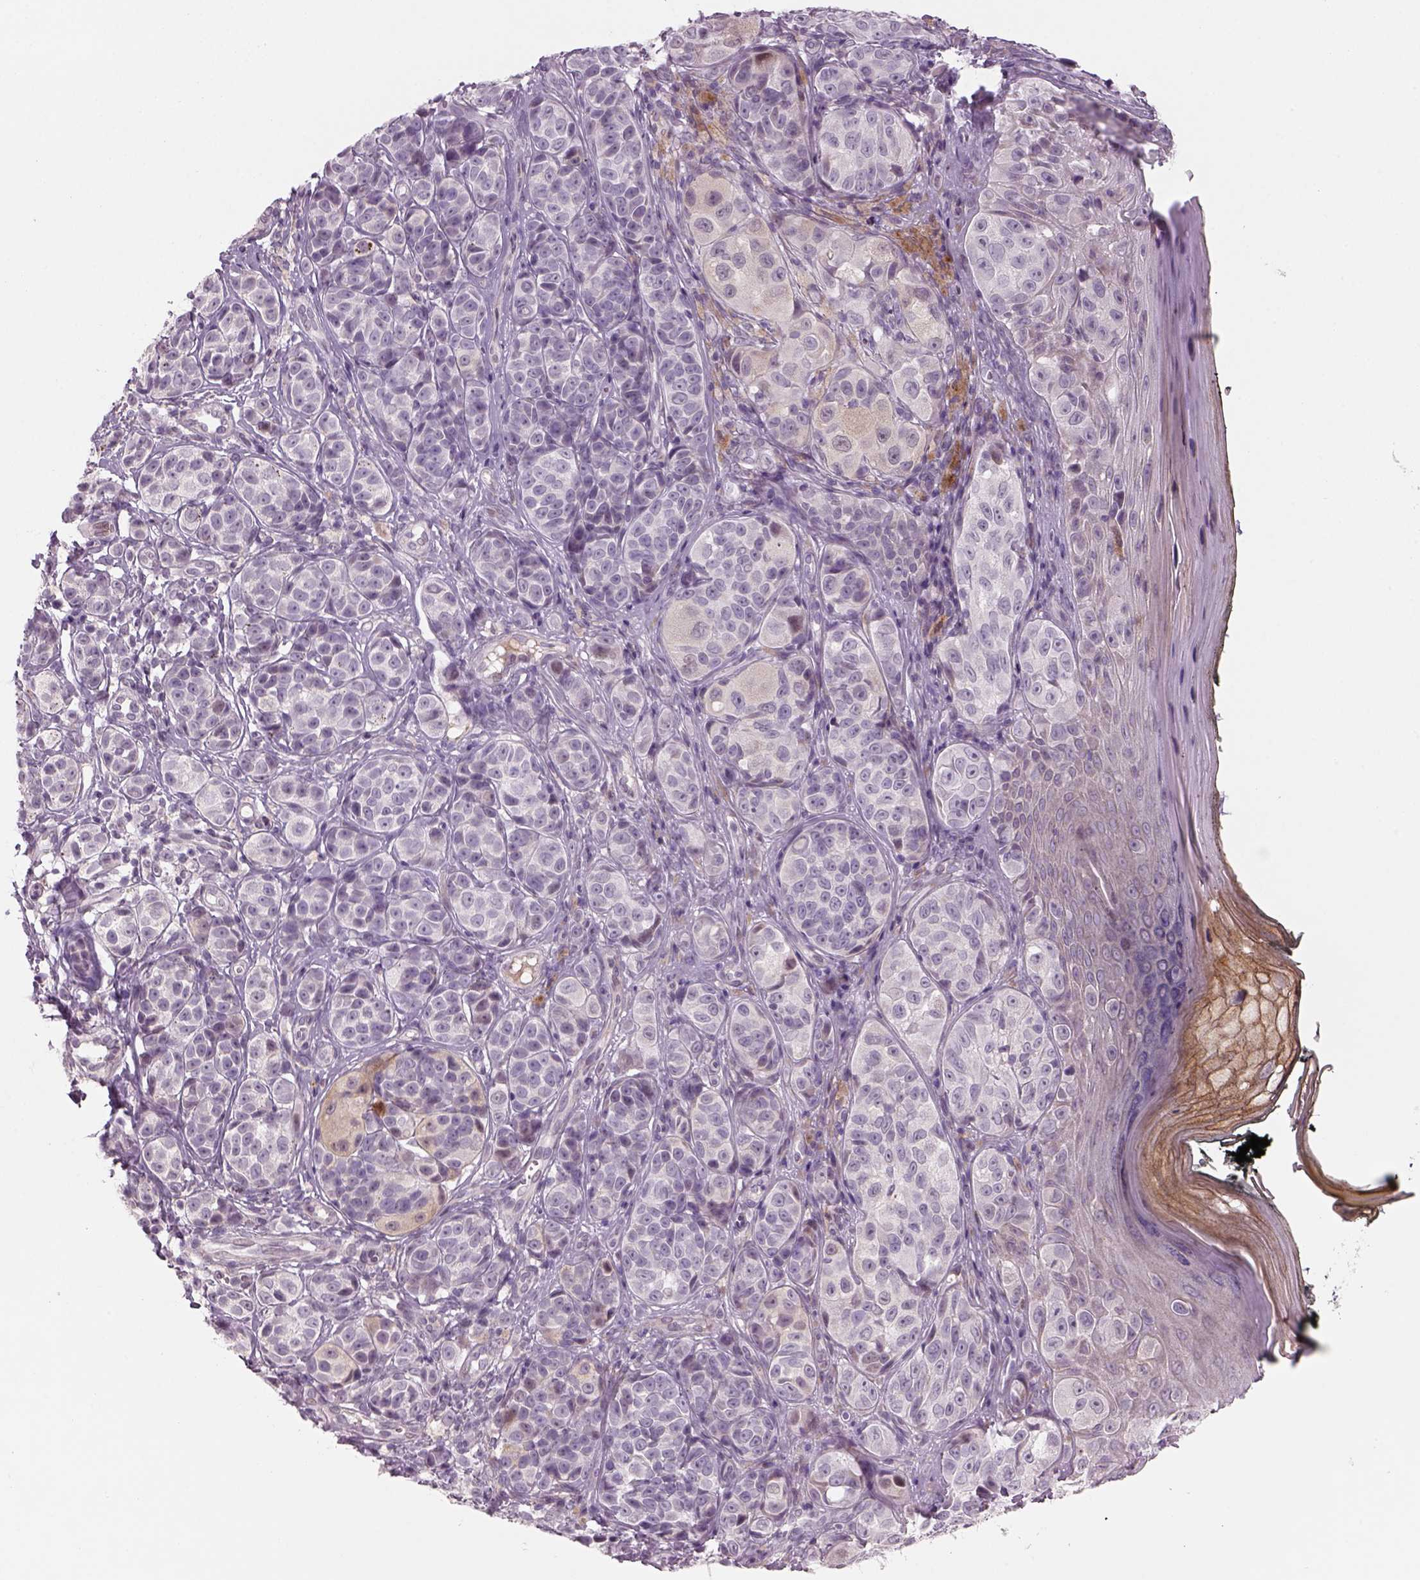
{"staining": {"intensity": "negative", "quantity": "none", "location": "none"}, "tissue": "melanoma", "cell_type": "Tumor cells", "image_type": "cancer", "snomed": [{"axis": "morphology", "description": "Malignant melanoma, NOS"}, {"axis": "topography", "description": "Skin"}], "caption": "This photomicrograph is of malignant melanoma stained with immunohistochemistry (IHC) to label a protein in brown with the nuclei are counter-stained blue. There is no staining in tumor cells. Nuclei are stained in blue.", "gene": "PENK", "patient": {"sex": "male", "age": 48}}